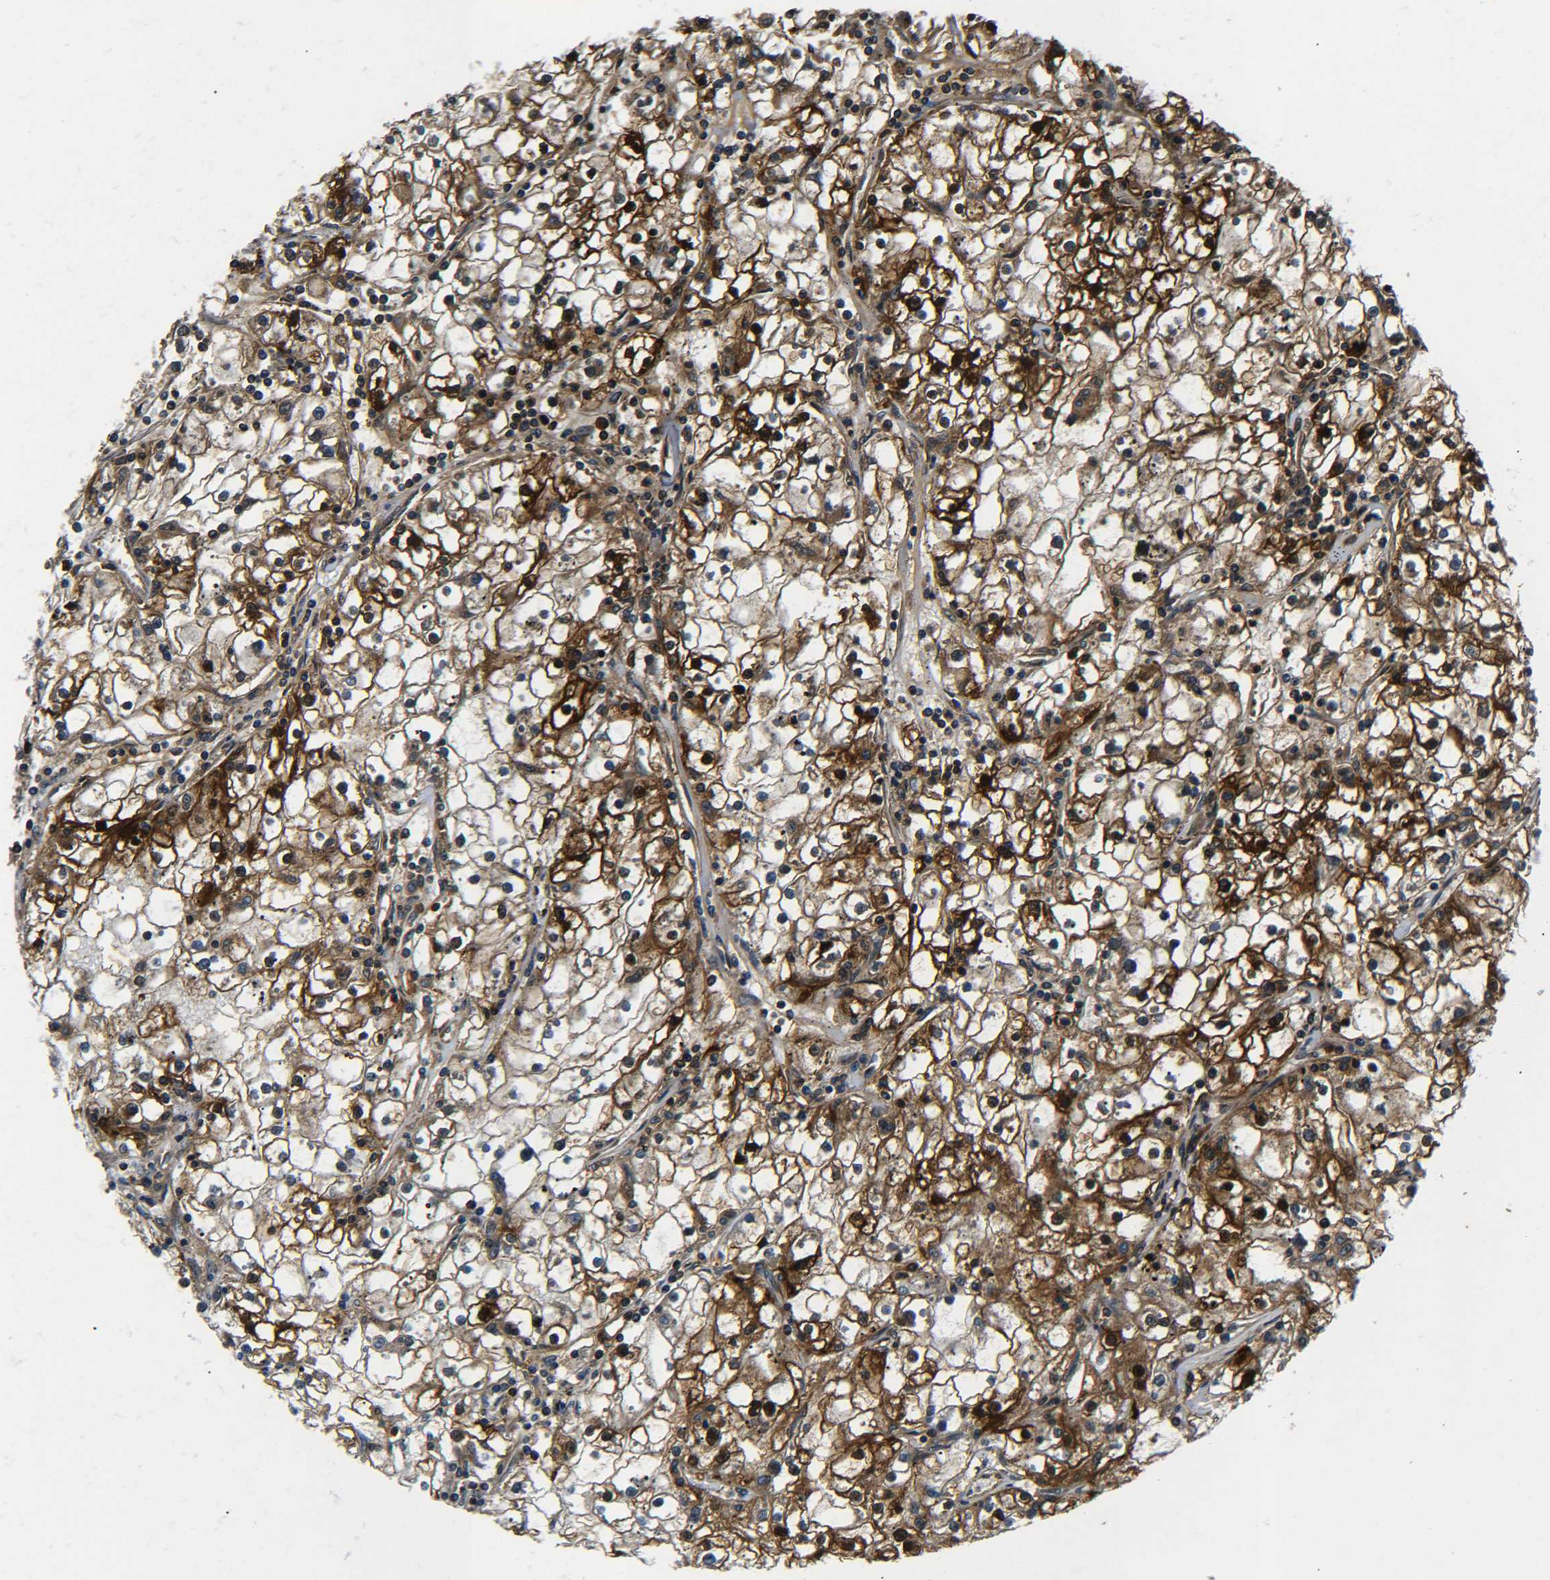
{"staining": {"intensity": "strong", "quantity": ">75%", "location": "cytoplasmic/membranous"}, "tissue": "renal cancer", "cell_type": "Tumor cells", "image_type": "cancer", "snomed": [{"axis": "morphology", "description": "Adenocarcinoma, NOS"}, {"axis": "topography", "description": "Kidney"}], "caption": "Protein staining shows strong cytoplasmic/membranous staining in approximately >75% of tumor cells in renal cancer.", "gene": "PREB", "patient": {"sex": "male", "age": 56}}